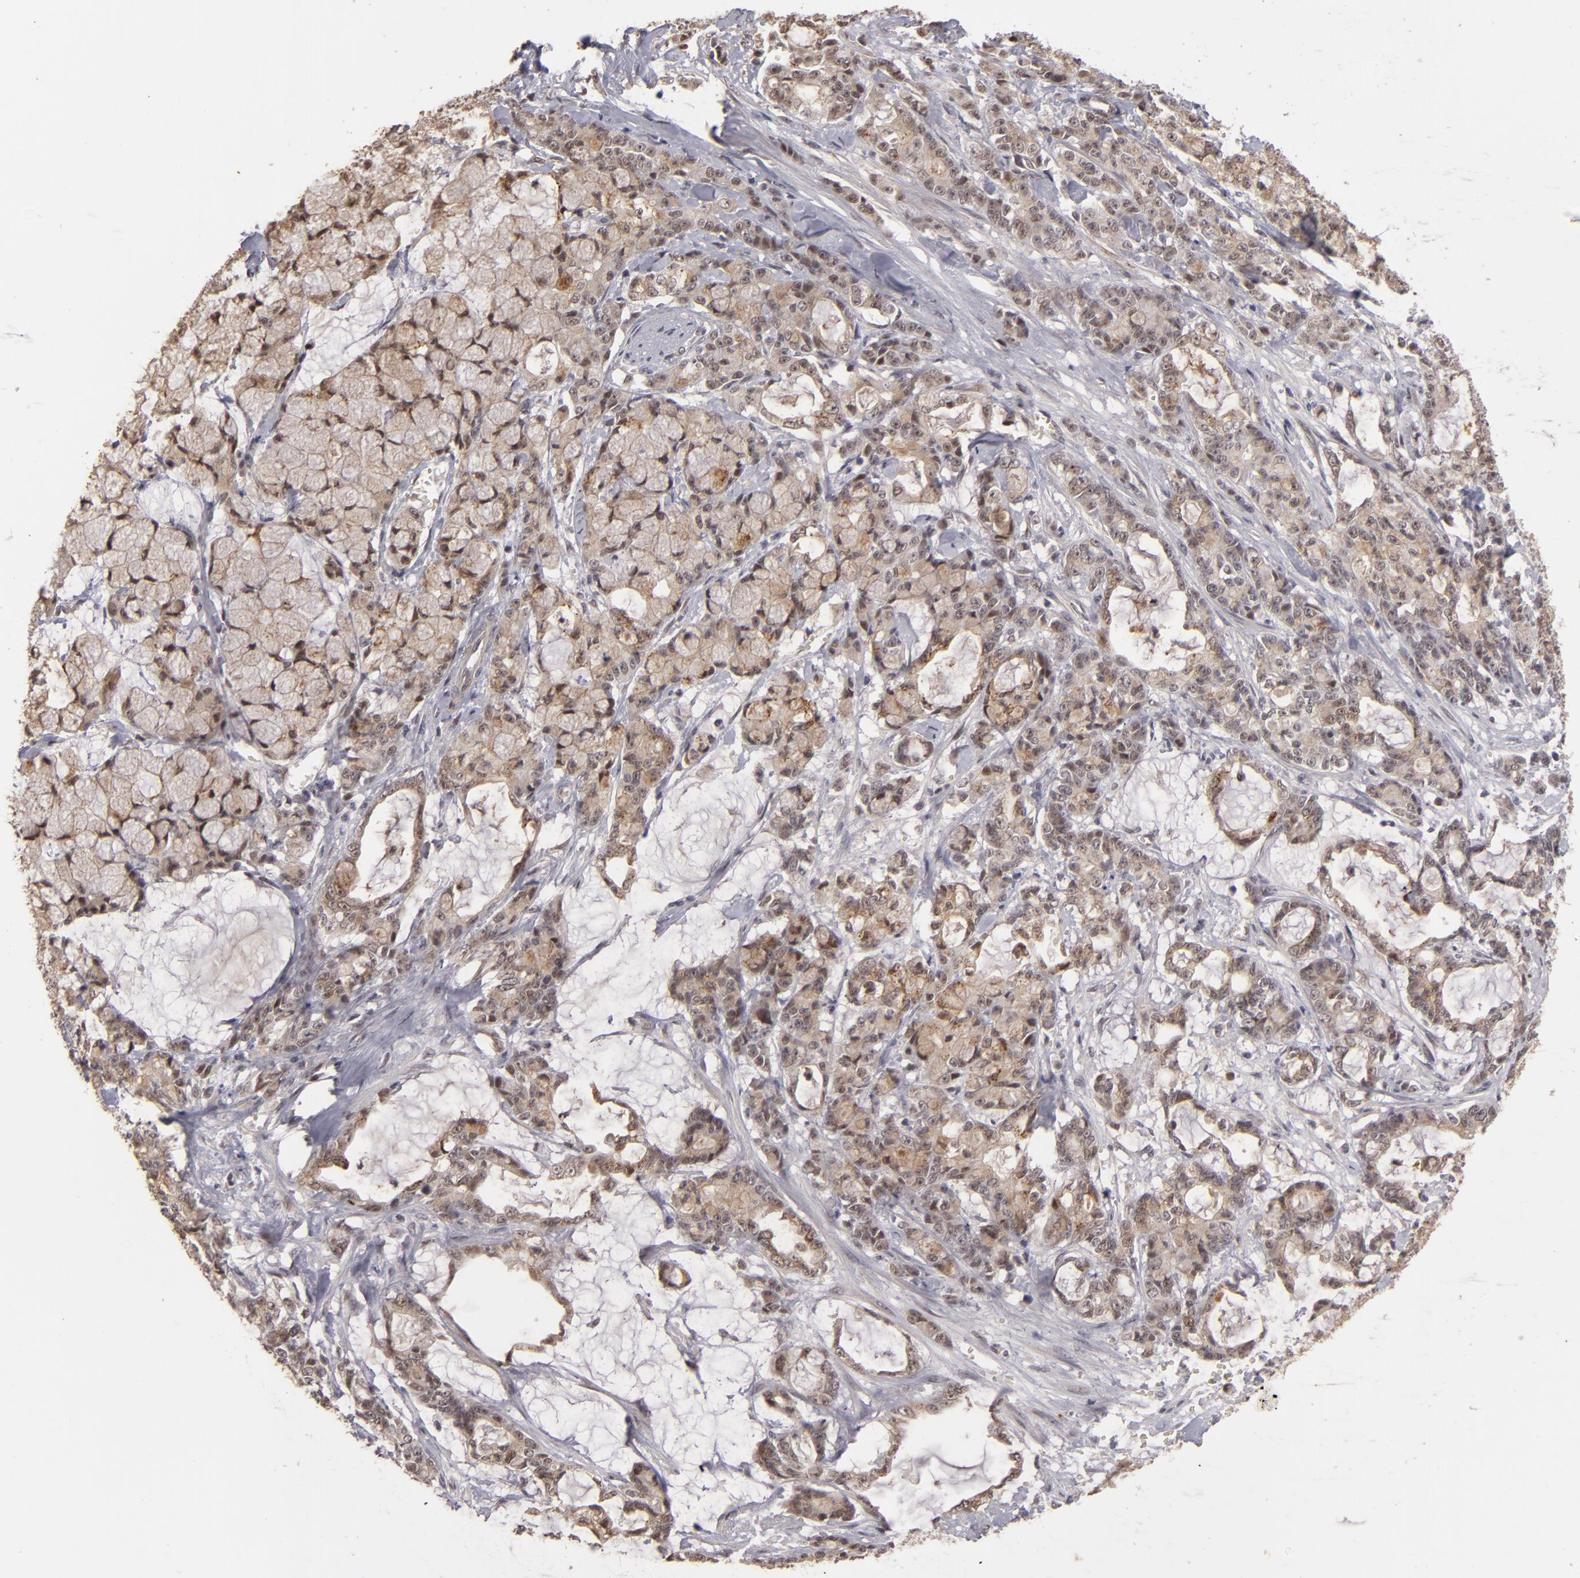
{"staining": {"intensity": "moderate", "quantity": "25%-75%", "location": "cytoplasmic/membranous"}, "tissue": "pancreatic cancer", "cell_type": "Tumor cells", "image_type": "cancer", "snomed": [{"axis": "morphology", "description": "Adenocarcinoma, NOS"}, {"axis": "topography", "description": "Pancreas"}], "caption": "Moderate cytoplasmic/membranous staining for a protein is appreciated in approximately 25%-75% of tumor cells of pancreatic cancer (adenocarcinoma) using immunohistochemistry (IHC).", "gene": "DFFA", "patient": {"sex": "female", "age": 73}}